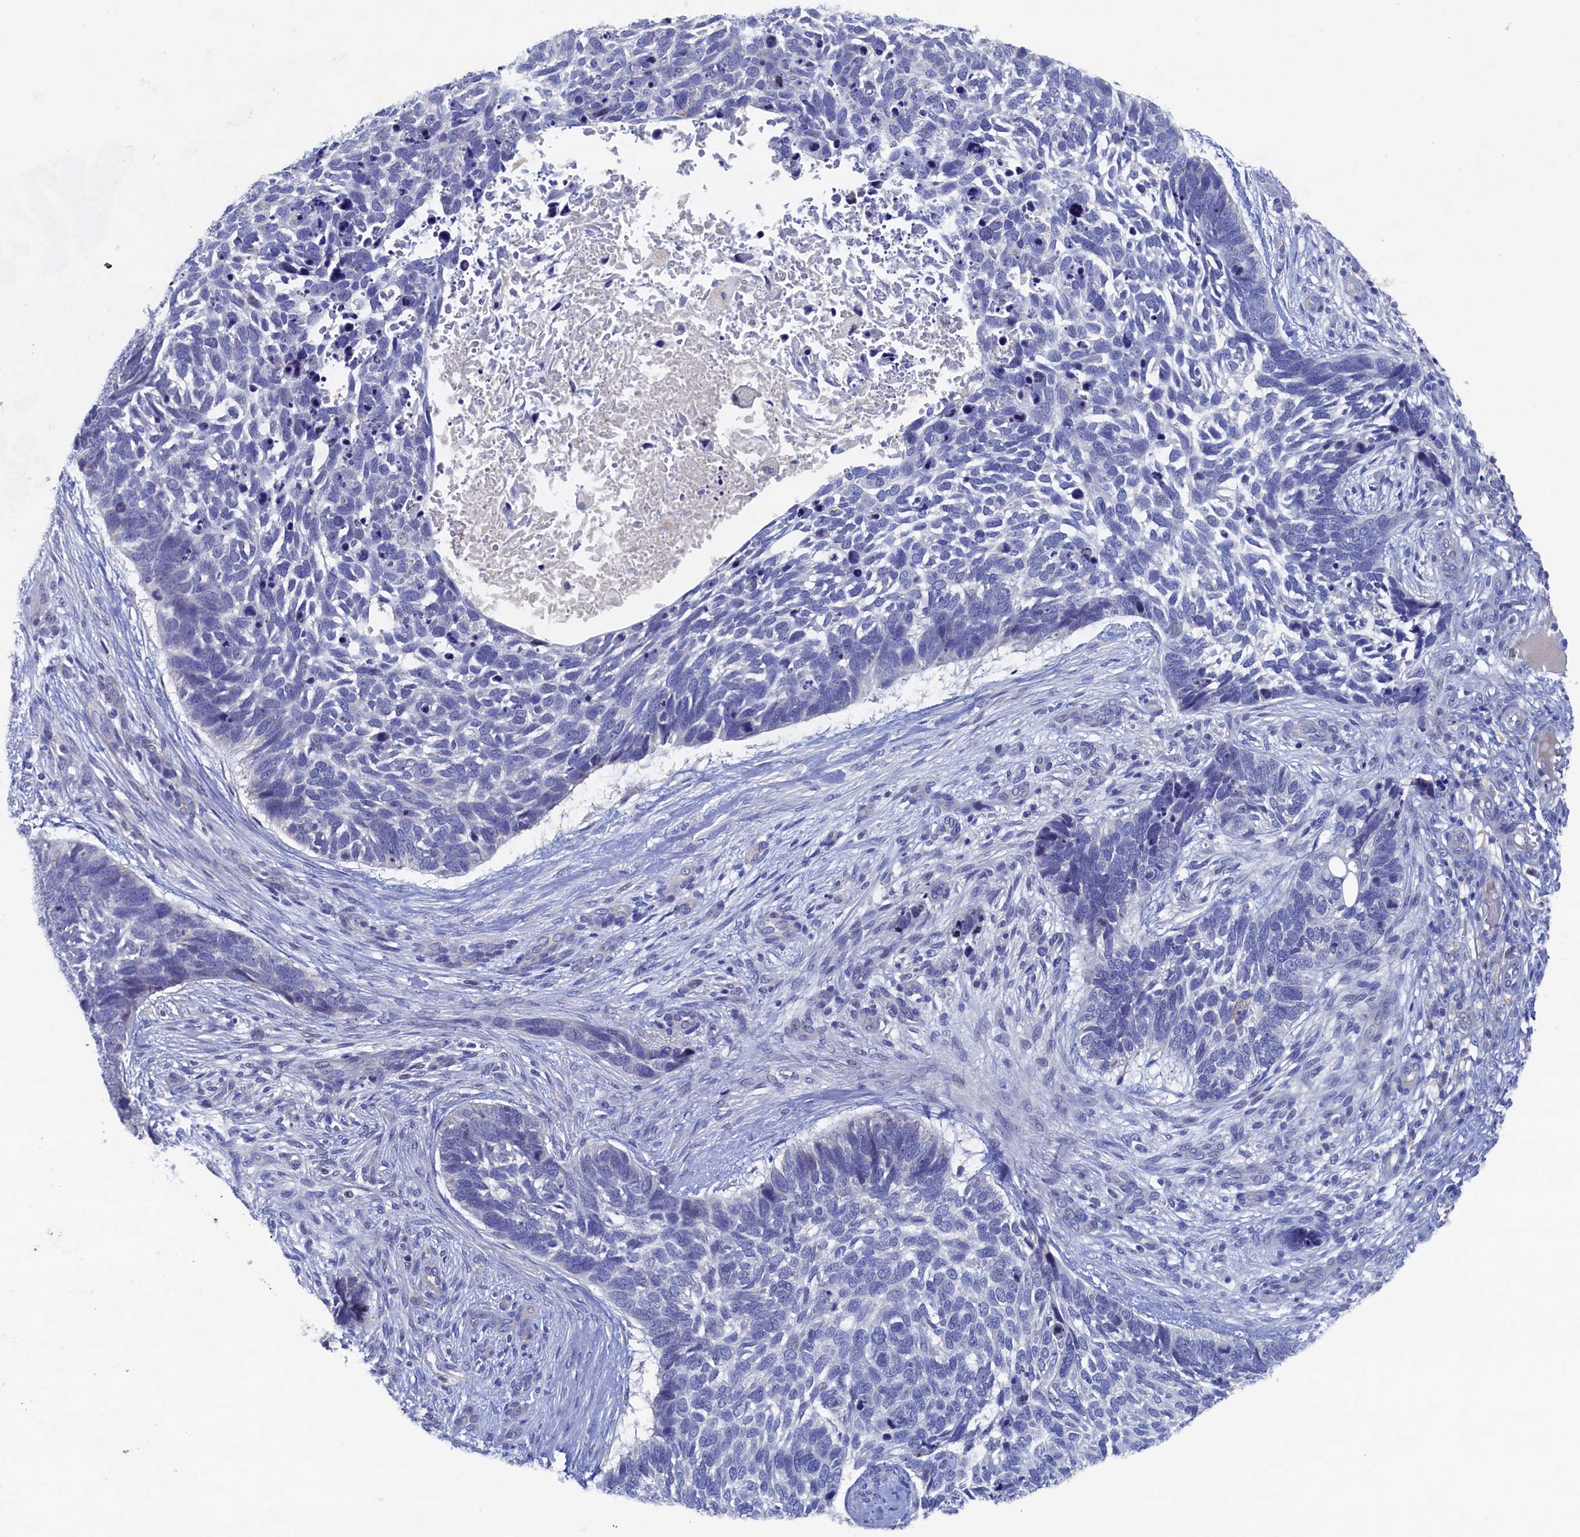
{"staining": {"intensity": "negative", "quantity": "none", "location": "none"}, "tissue": "skin cancer", "cell_type": "Tumor cells", "image_type": "cancer", "snomed": [{"axis": "morphology", "description": "Basal cell carcinoma"}, {"axis": "topography", "description": "Skin"}], "caption": "Immunohistochemical staining of human basal cell carcinoma (skin) displays no significant positivity in tumor cells.", "gene": "CBLIF", "patient": {"sex": "male", "age": 88}}